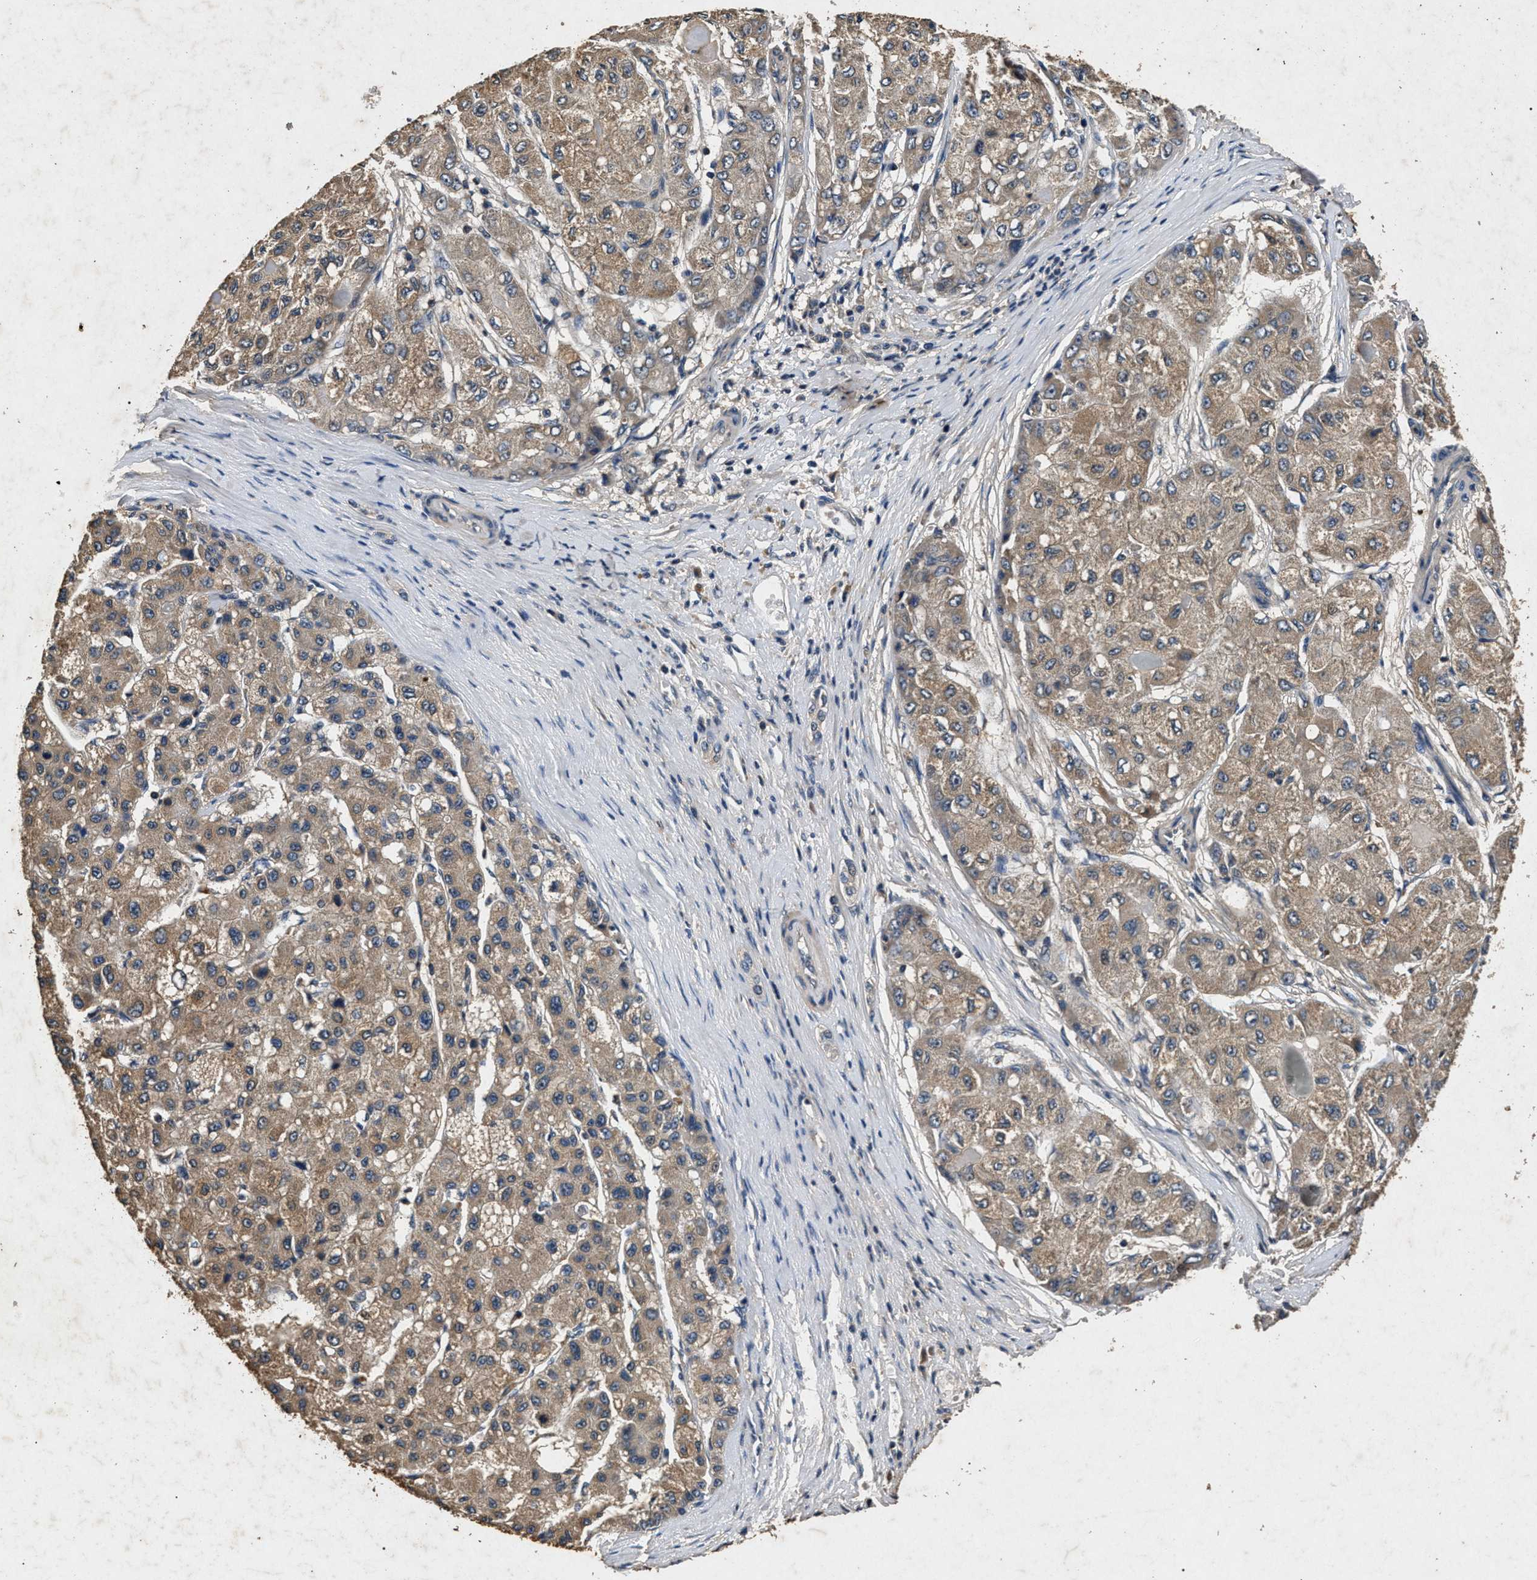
{"staining": {"intensity": "moderate", "quantity": ">75%", "location": "cytoplasmic/membranous"}, "tissue": "liver cancer", "cell_type": "Tumor cells", "image_type": "cancer", "snomed": [{"axis": "morphology", "description": "Carcinoma, Hepatocellular, NOS"}, {"axis": "topography", "description": "Liver"}], "caption": "Immunohistochemical staining of hepatocellular carcinoma (liver) shows medium levels of moderate cytoplasmic/membranous protein staining in about >75% of tumor cells.", "gene": "PPP1CC", "patient": {"sex": "male", "age": 80}}